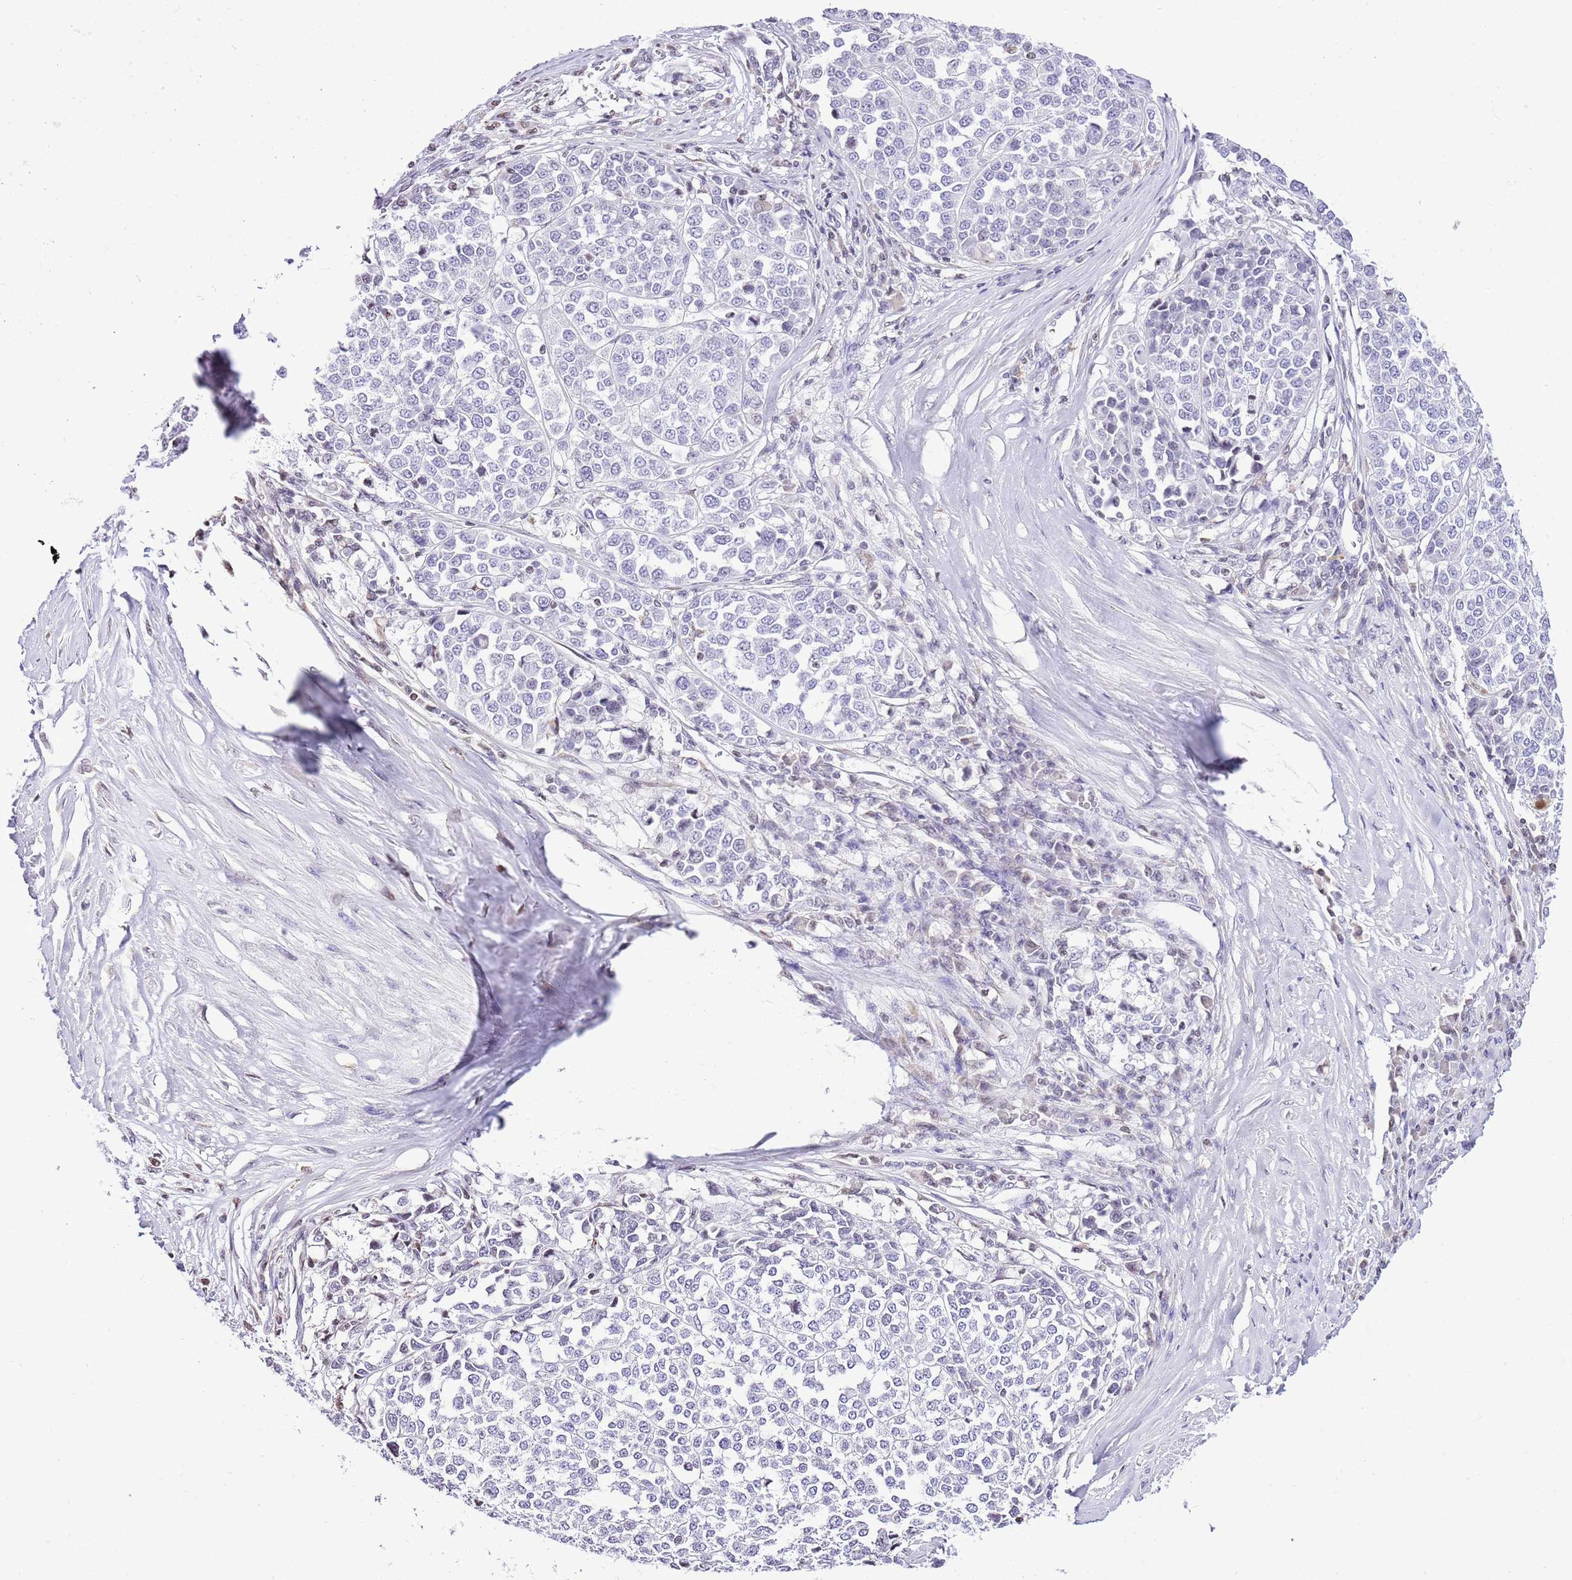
{"staining": {"intensity": "negative", "quantity": "none", "location": "none"}, "tissue": "melanoma", "cell_type": "Tumor cells", "image_type": "cancer", "snomed": [{"axis": "morphology", "description": "Malignant melanoma, Metastatic site"}, {"axis": "topography", "description": "Lymph node"}], "caption": "This is an IHC photomicrograph of malignant melanoma (metastatic site). There is no positivity in tumor cells.", "gene": "PRR15", "patient": {"sex": "male", "age": 44}}